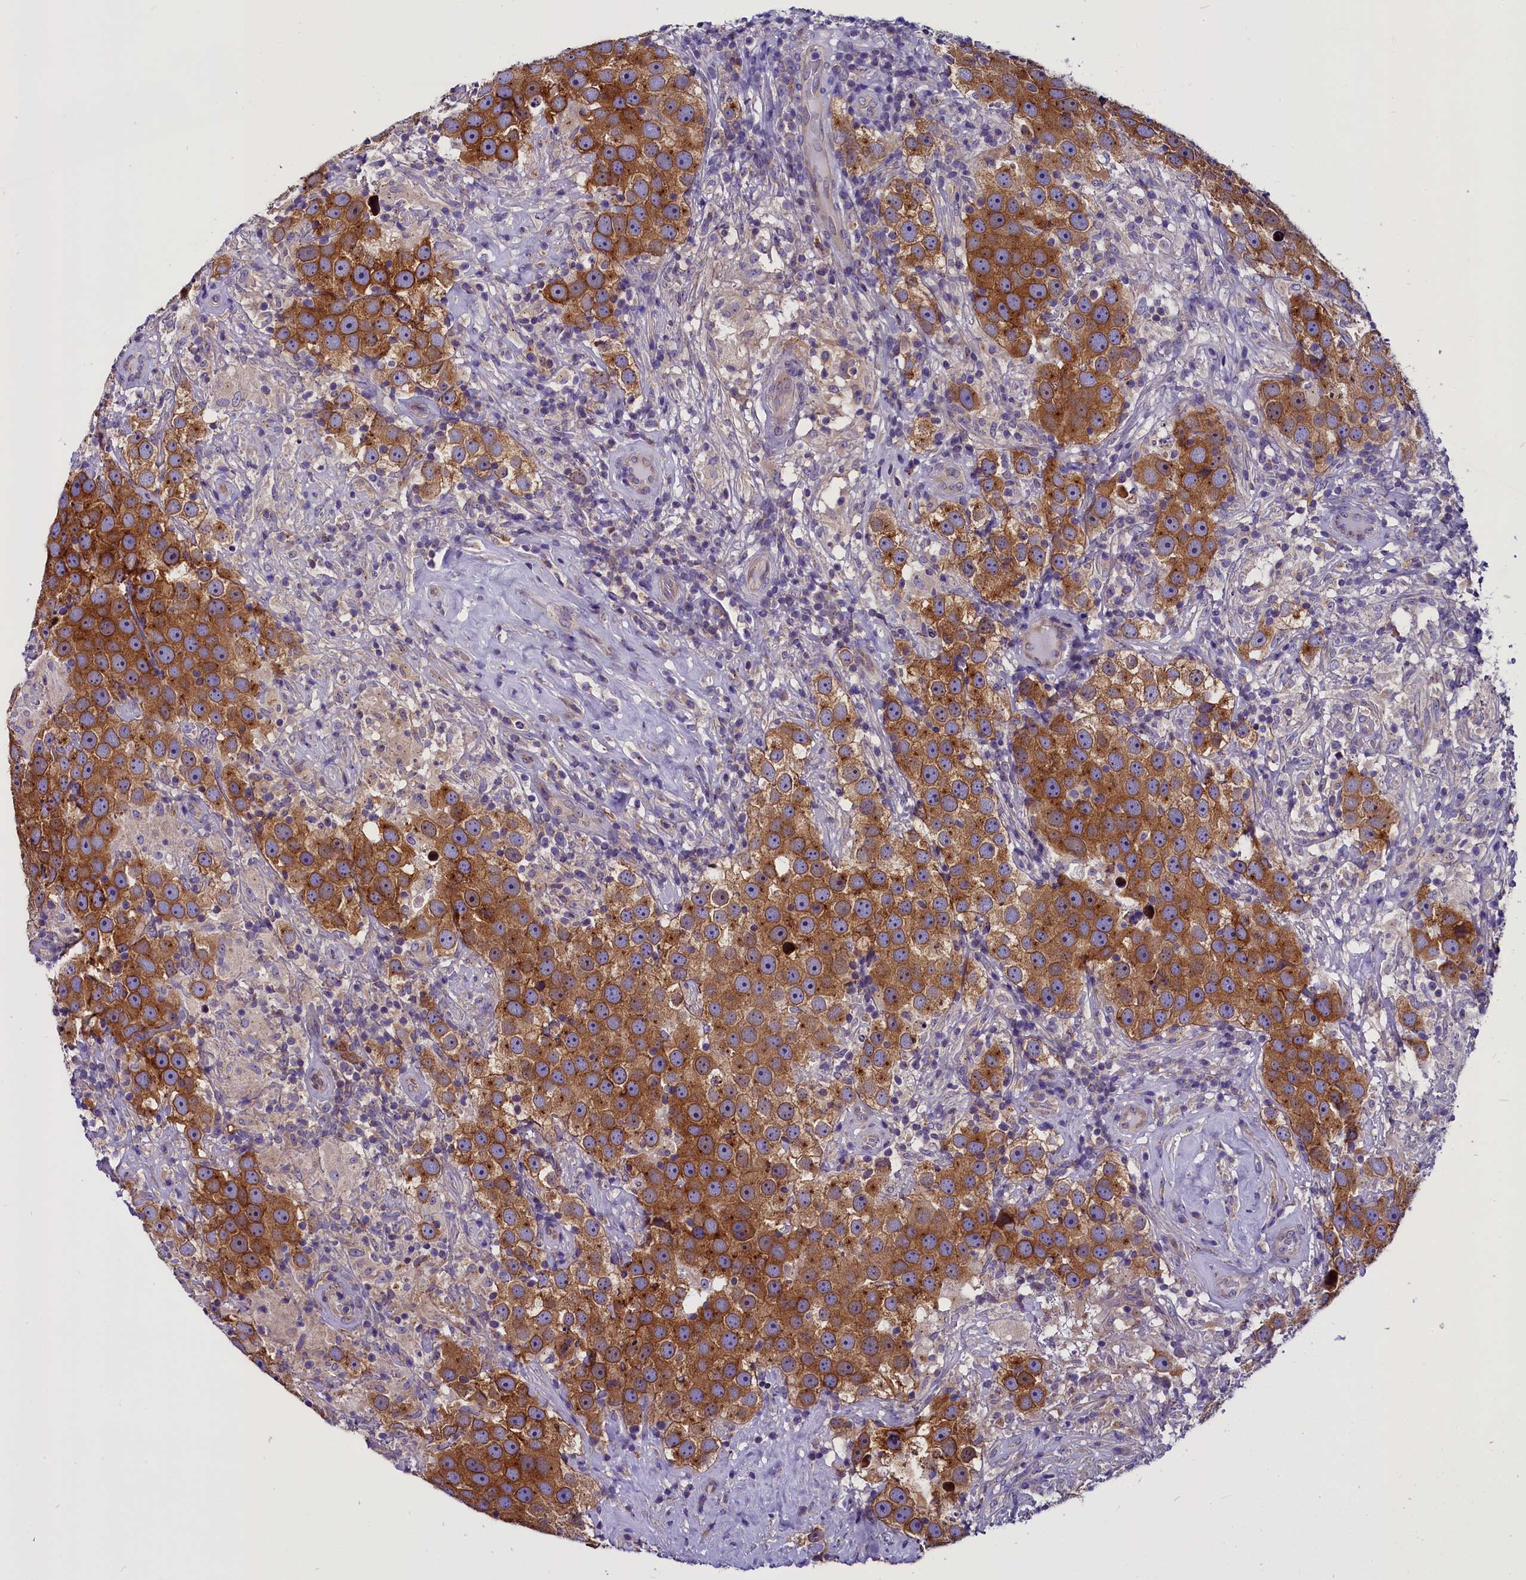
{"staining": {"intensity": "moderate", "quantity": ">75%", "location": "cytoplasmic/membranous,nuclear"}, "tissue": "testis cancer", "cell_type": "Tumor cells", "image_type": "cancer", "snomed": [{"axis": "morphology", "description": "Seminoma, NOS"}, {"axis": "topography", "description": "Testis"}], "caption": "Immunohistochemistry photomicrograph of neoplastic tissue: human seminoma (testis) stained using immunohistochemistry demonstrates medium levels of moderate protein expression localized specifically in the cytoplasmic/membranous and nuclear of tumor cells, appearing as a cytoplasmic/membranous and nuclear brown color.", "gene": "CEP170", "patient": {"sex": "male", "age": 49}}